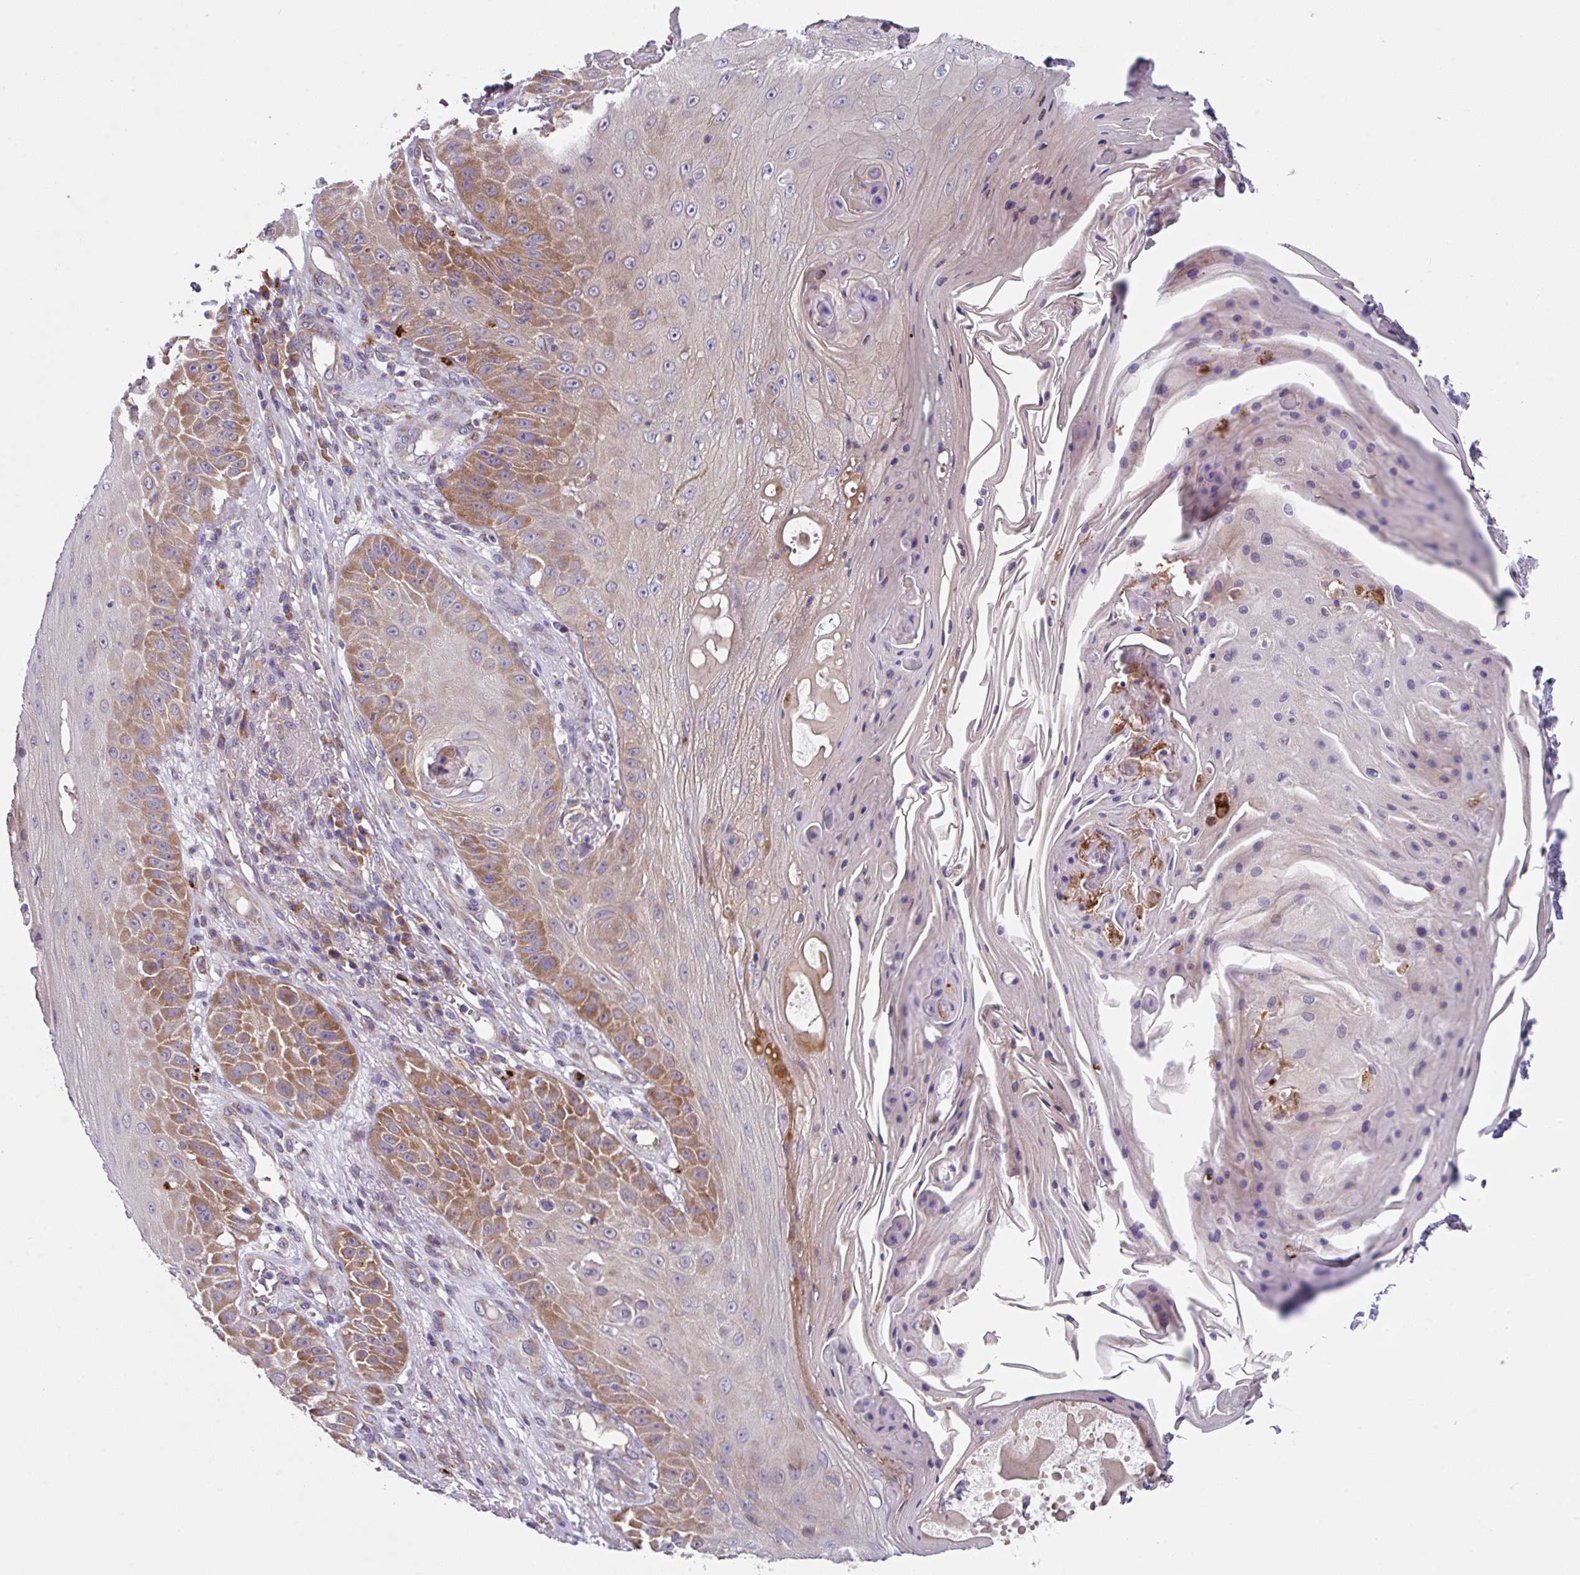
{"staining": {"intensity": "moderate", "quantity": "25%-75%", "location": "cytoplasmic/membranous"}, "tissue": "skin cancer", "cell_type": "Tumor cells", "image_type": "cancer", "snomed": [{"axis": "morphology", "description": "Squamous cell carcinoma, NOS"}, {"axis": "topography", "description": "Skin"}], "caption": "This image demonstrates skin squamous cell carcinoma stained with IHC to label a protein in brown. The cytoplasmic/membranous of tumor cells show moderate positivity for the protein. Nuclei are counter-stained blue.", "gene": "EIF4B", "patient": {"sex": "male", "age": 70}}